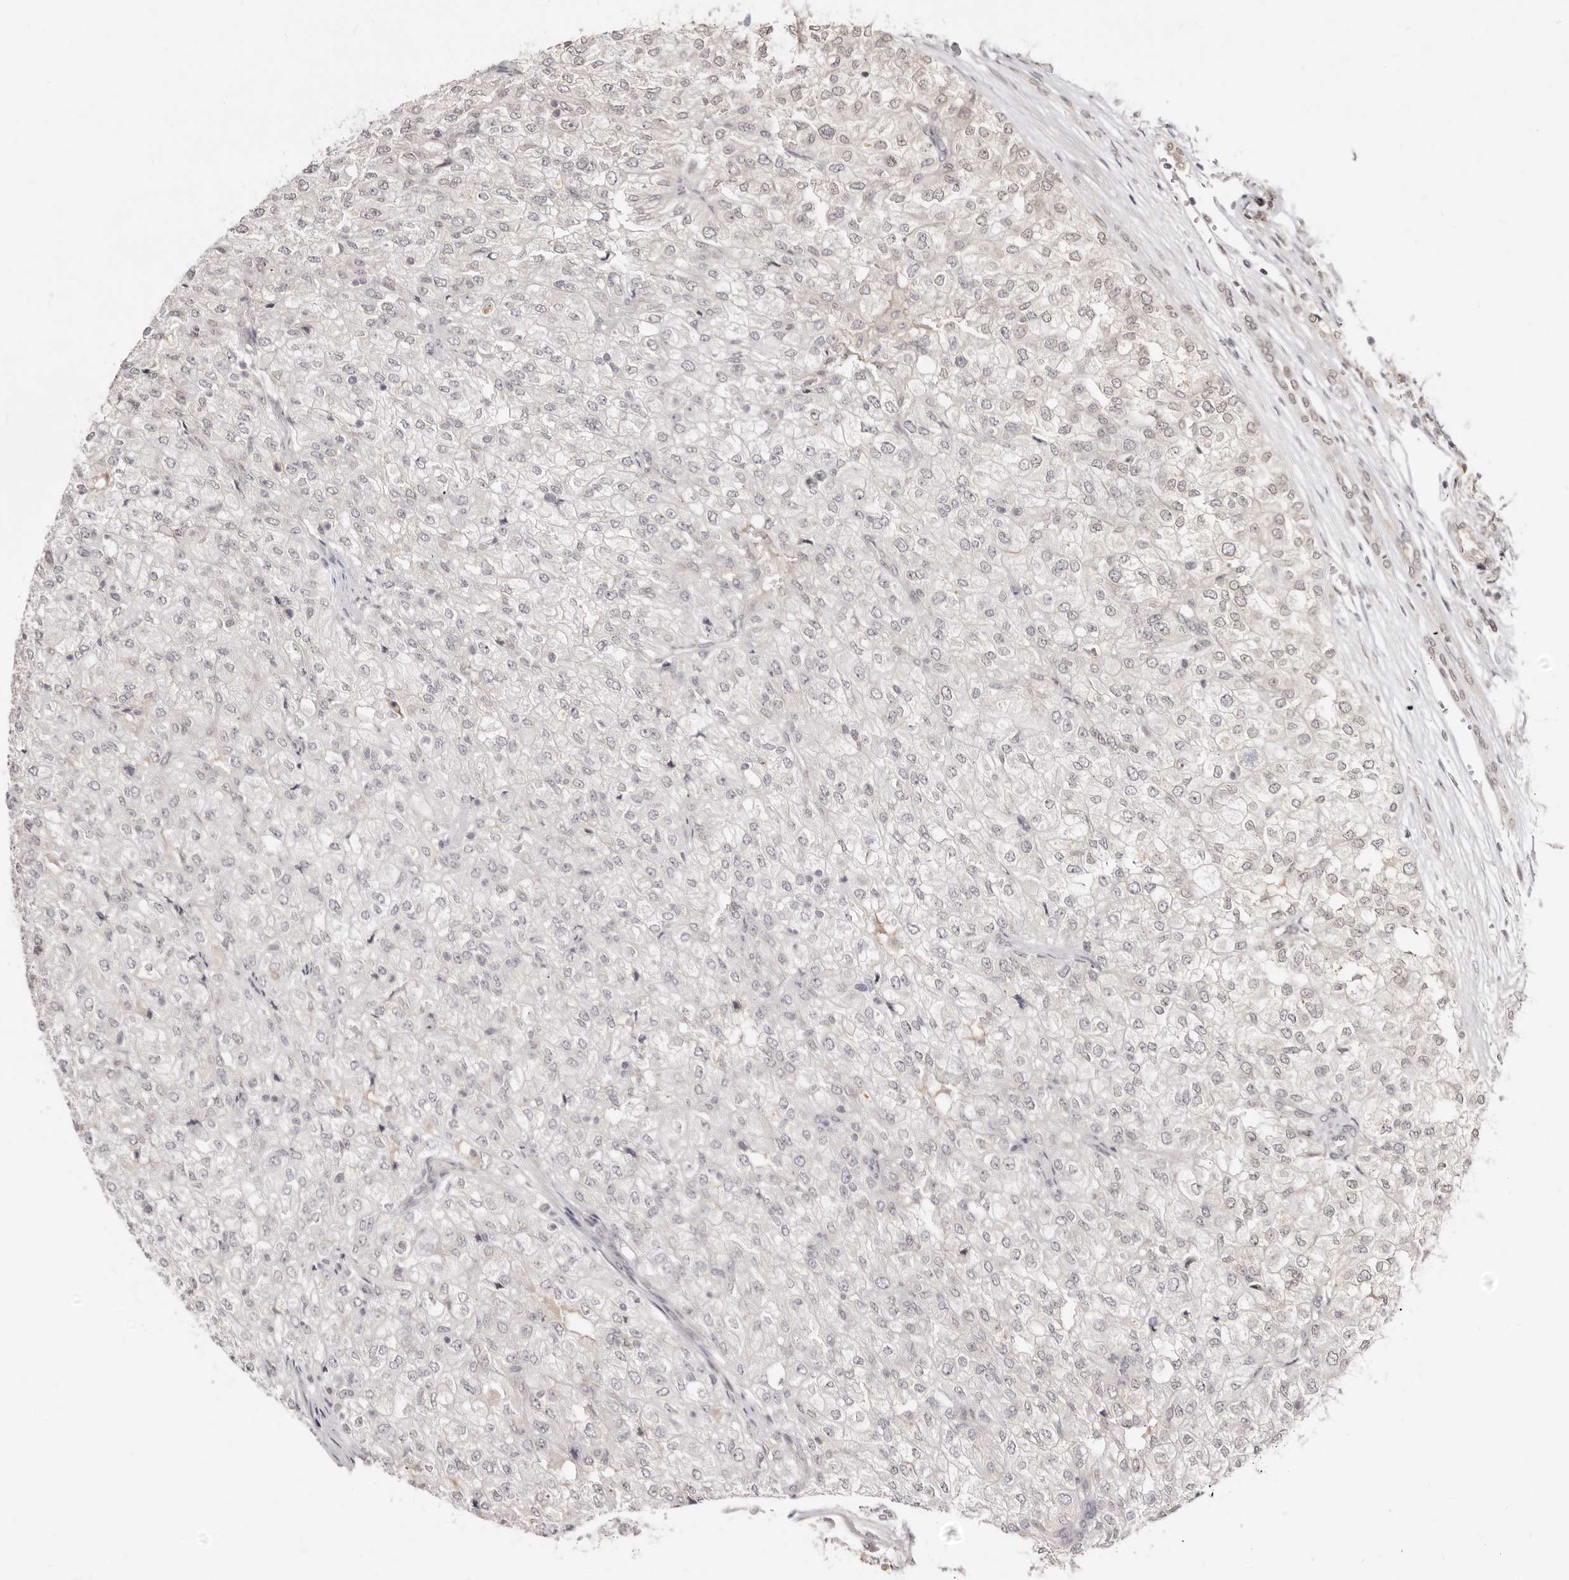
{"staining": {"intensity": "moderate", "quantity": "<25%", "location": "nuclear"}, "tissue": "renal cancer", "cell_type": "Tumor cells", "image_type": "cancer", "snomed": [{"axis": "morphology", "description": "Adenocarcinoma, NOS"}, {"axis": "topography", "description": "Kidney"}], "caption": "The image exhibits staining of renal cancer (adenocarcinoma), revealing moderate nuclear protein expression (brown color) within tumor cells. (DAB (3,3'-diaminobenzidine) IHC with brightfield microscopy, high magnification).", "gene": "LCORL", "patient": {"sex": "female", "age": 54}}